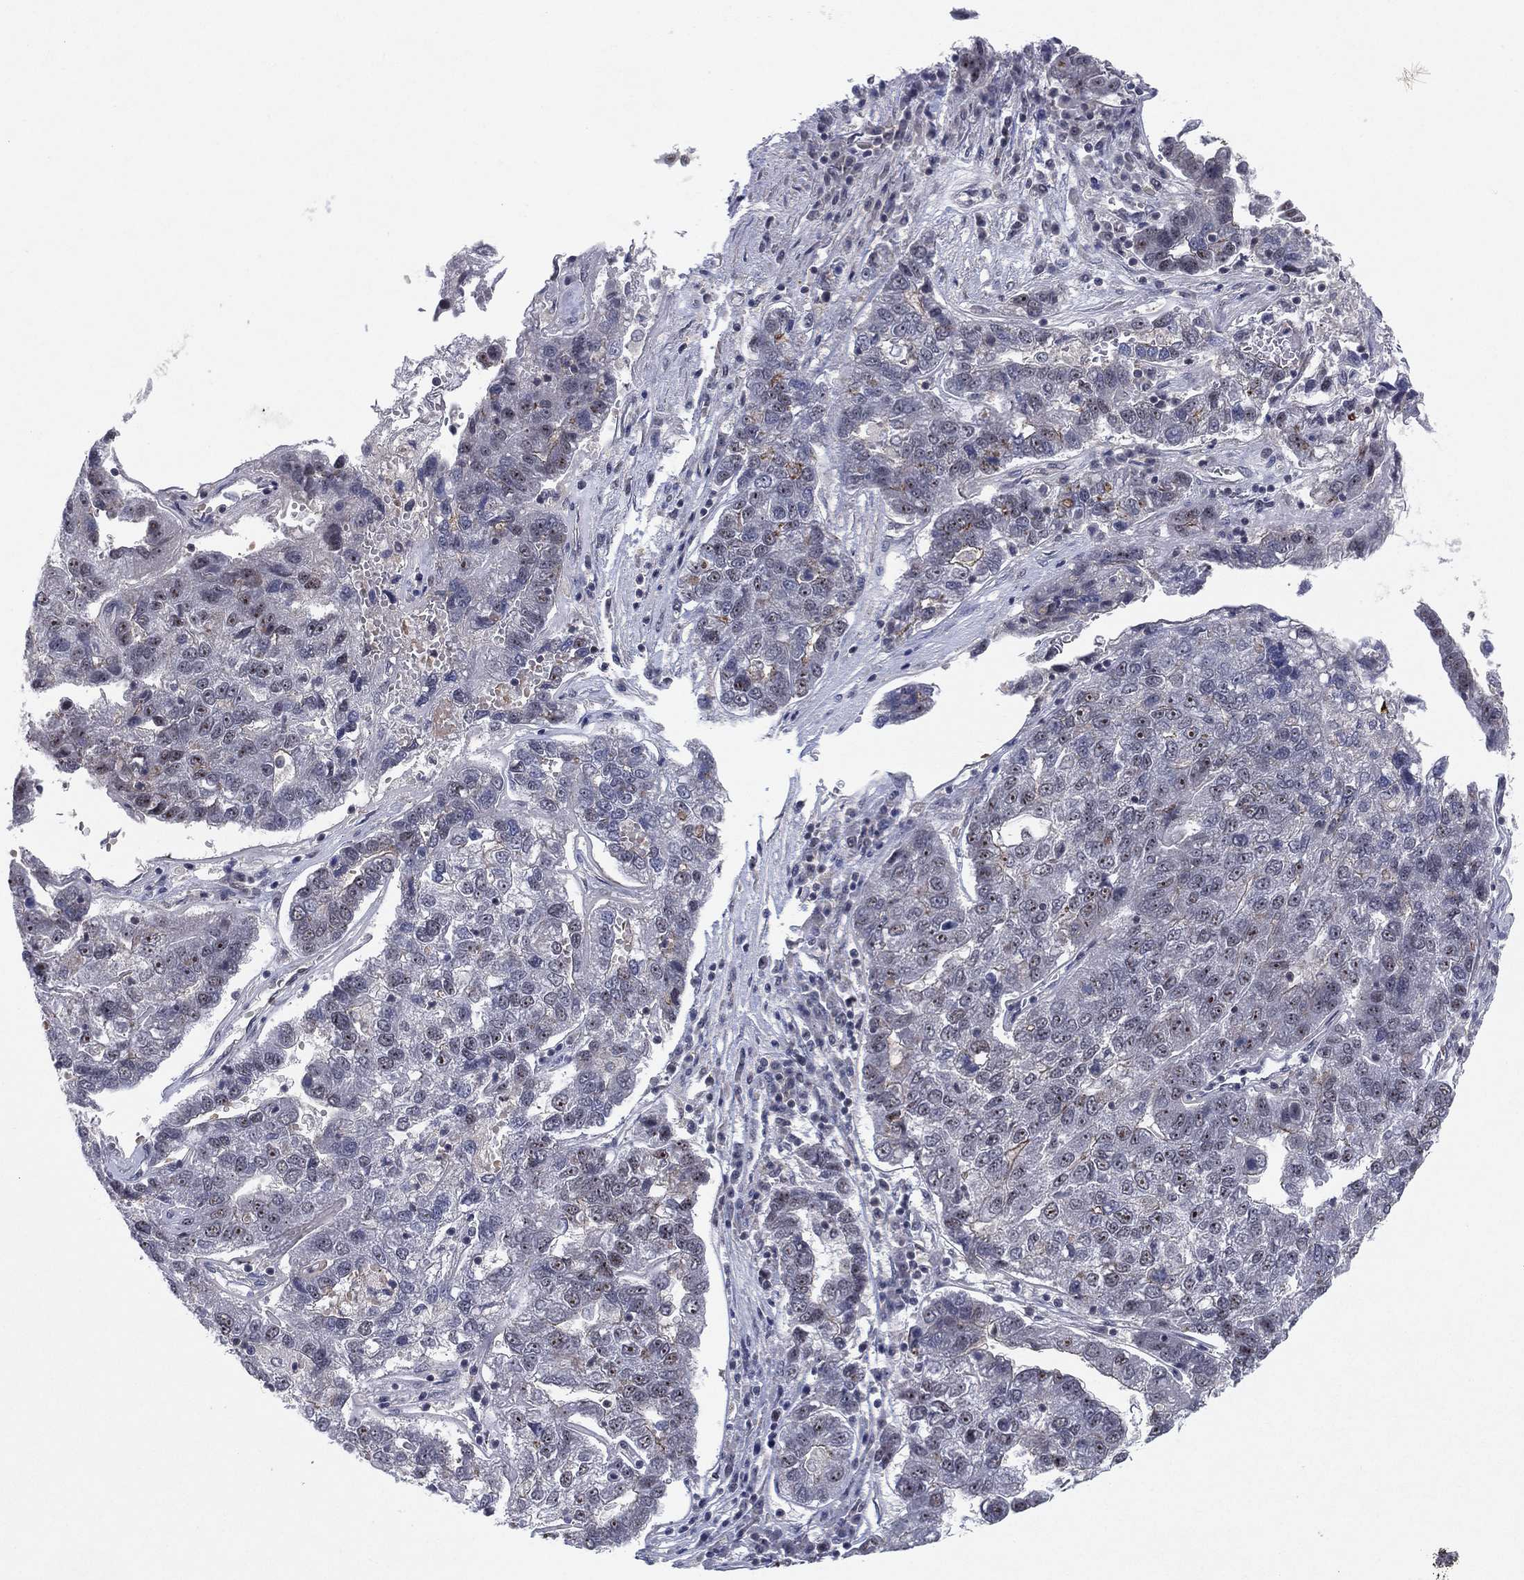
{"staining": {"intensity": "negative", "quantity": "none", "location": "none"}, "tissue": "pancreatic cancer", "cell_type": "Tumor cells", "image_type": "cancer", "snomed": [{"axis": "morphology", "description": "Adenocarcinoma, NOS"}, {"axis": "topography", "description": "Pancreas"}], "caption": "The image displays no significant expression in tumor cells of pancreatic cancer.", "gene": "DGCR8", "patient": {"sex": "female", "age": 61}}